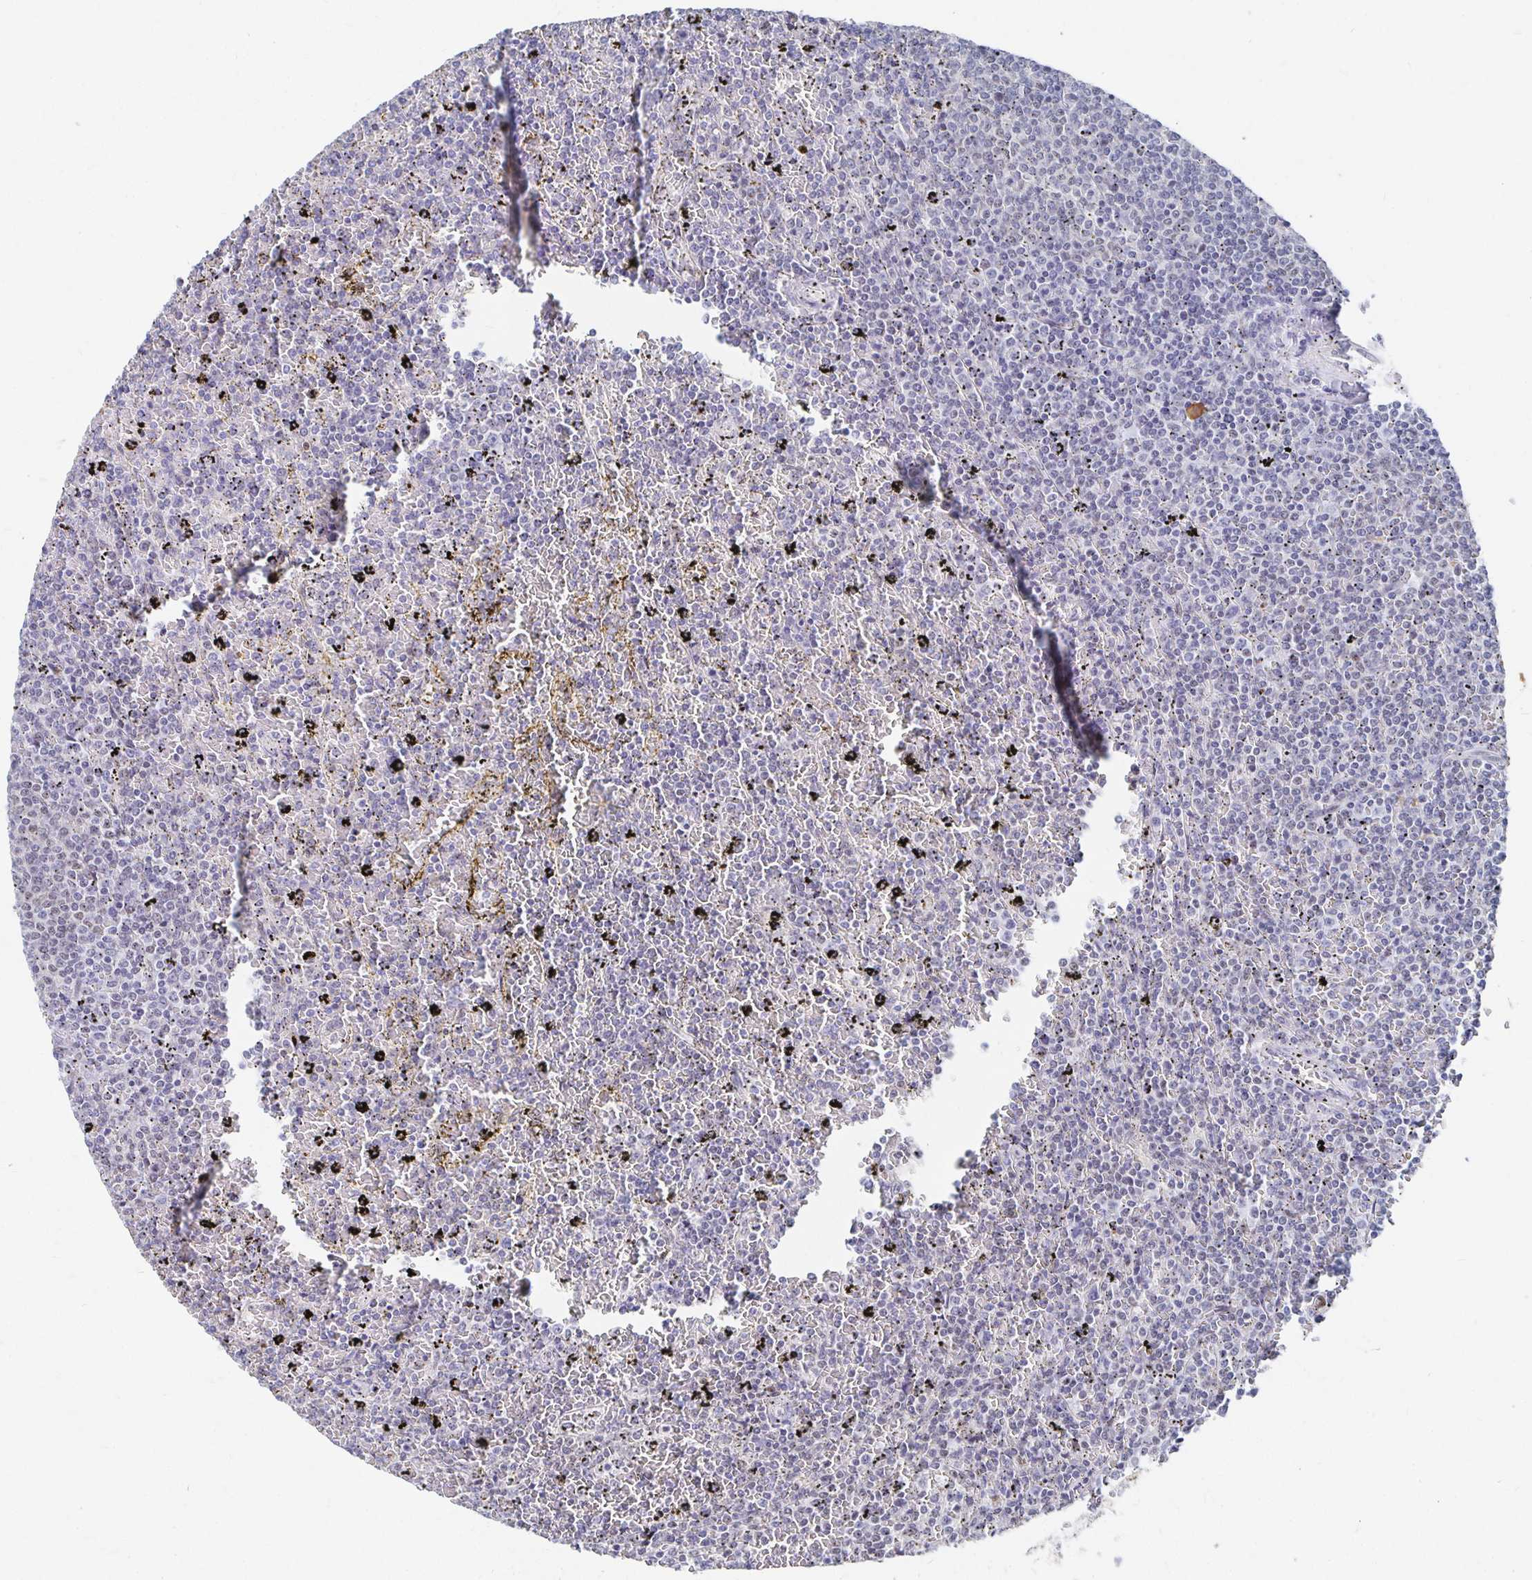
{"staining": {"intensity": "negative", "quantity": "none", "location": "none"}, "tissue": "lymphoma", "cell_type": "Tumor cells", "image_type": "cancer", "snomed": [{"axis": "morphology", "description": "Malignant lymphoma, non-Hodgkin's type, Low grade"}, {"axis": "topography", "description": "Spleen"}], "caption": "A photomicrograph of human lymphoma is negative for staining in tumor cells.", "gene": "CLIC3", "patient": {"sex": "female", "age": 77}}